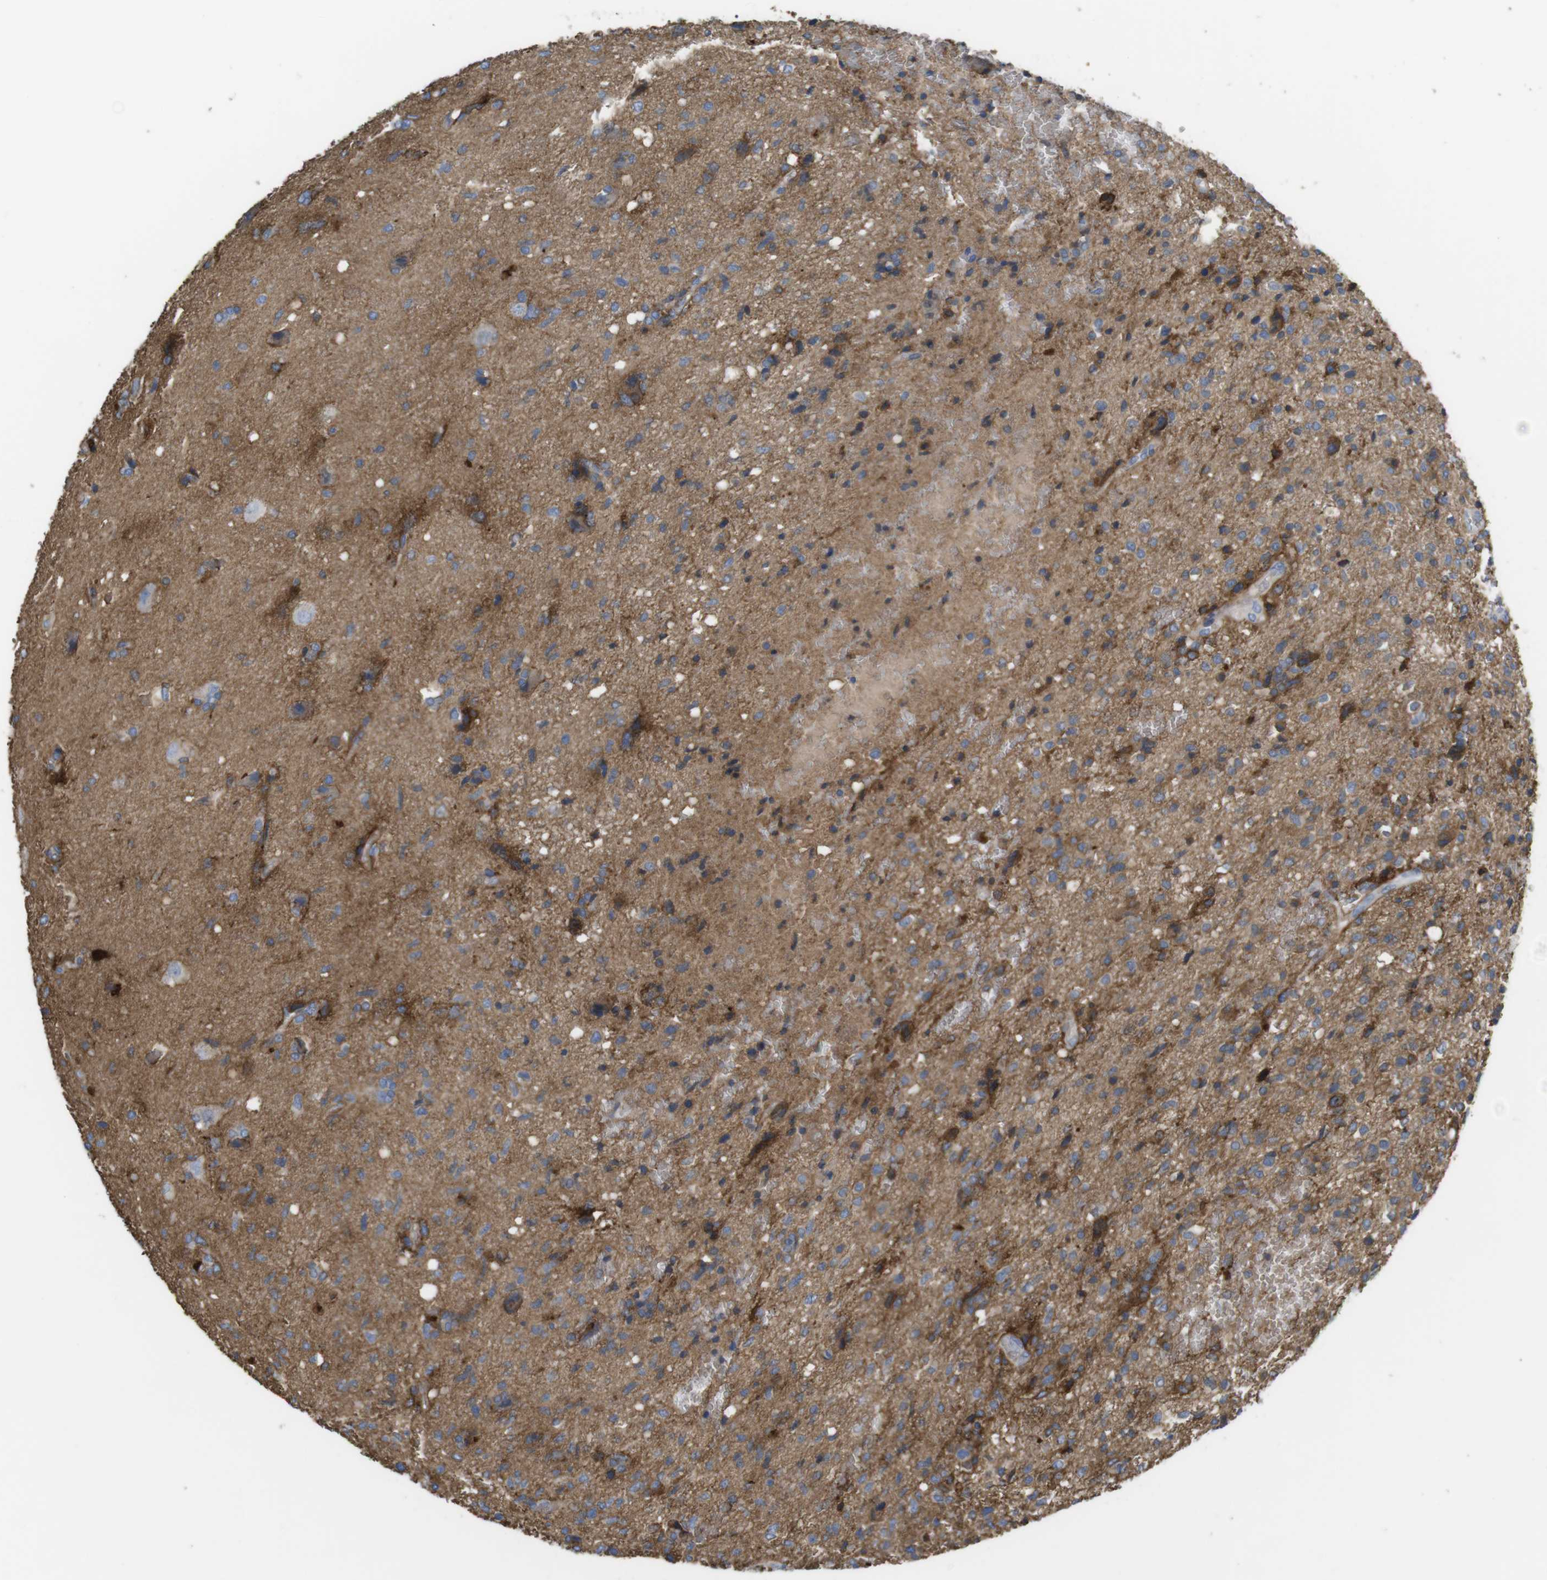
{"staining": {"intensity": "moderate", "quantity": ">75%", "location": "cytoplasmic/membranous"}, "tissue": "glioma", "cell_type": "Tumor cells", "image_type": "cancer", "snomed": [{"axis": "morphology", "description": "Glioma, malignant, High grade"}, {"axis": "topography", "description": "Brain"}], "caption": "High-grade glioma (malignant) stained with a brown dye reveals moderate cytoplasmic/membranous positive positivity in about >75% of tumor cells.", "gene": "CYBRD1", "patient": {"sex": "female", "age": 59}}